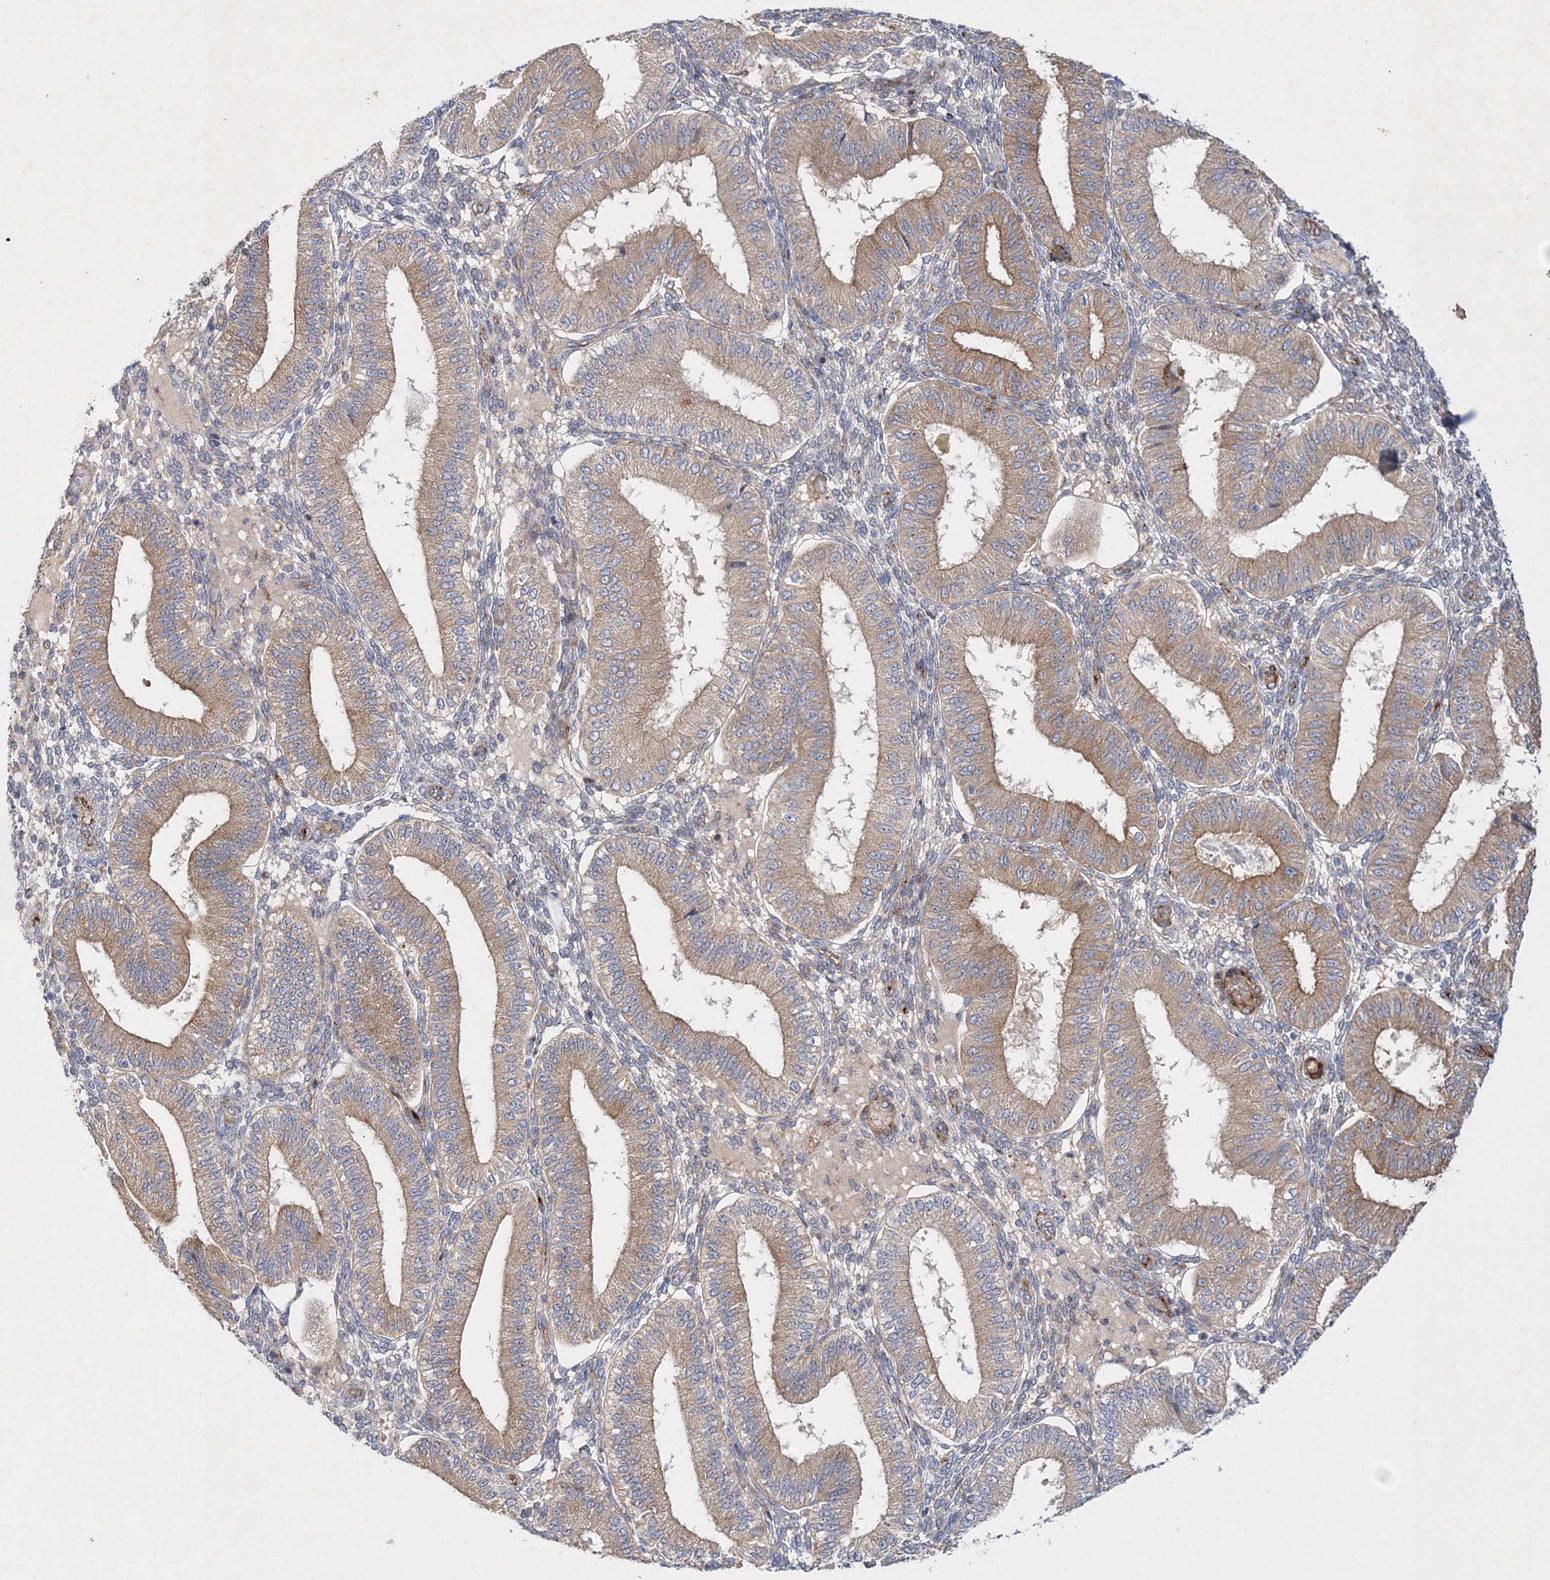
{"staining": {"intensity": "weak", "quantity": "<25%", "location": "cytoplasmic/membranous"}, "tissue": "endometrium", "cell_type": "Cells in endometrial stroma", "image_type": "normal", "snomed": [{"axis": "morphology", "description": "Normal tissue, NOS"}, {"axis": "topography", "description": "Endometrium"}], "caption": "Cells in endometrial stroma show no significant staining in normal endometrium. (DAB (3,3'-diaminobenzidine) IHC, high magnification).", "gene": "ZFYVE16", "patient": {"sex": "female", "age": 39}}